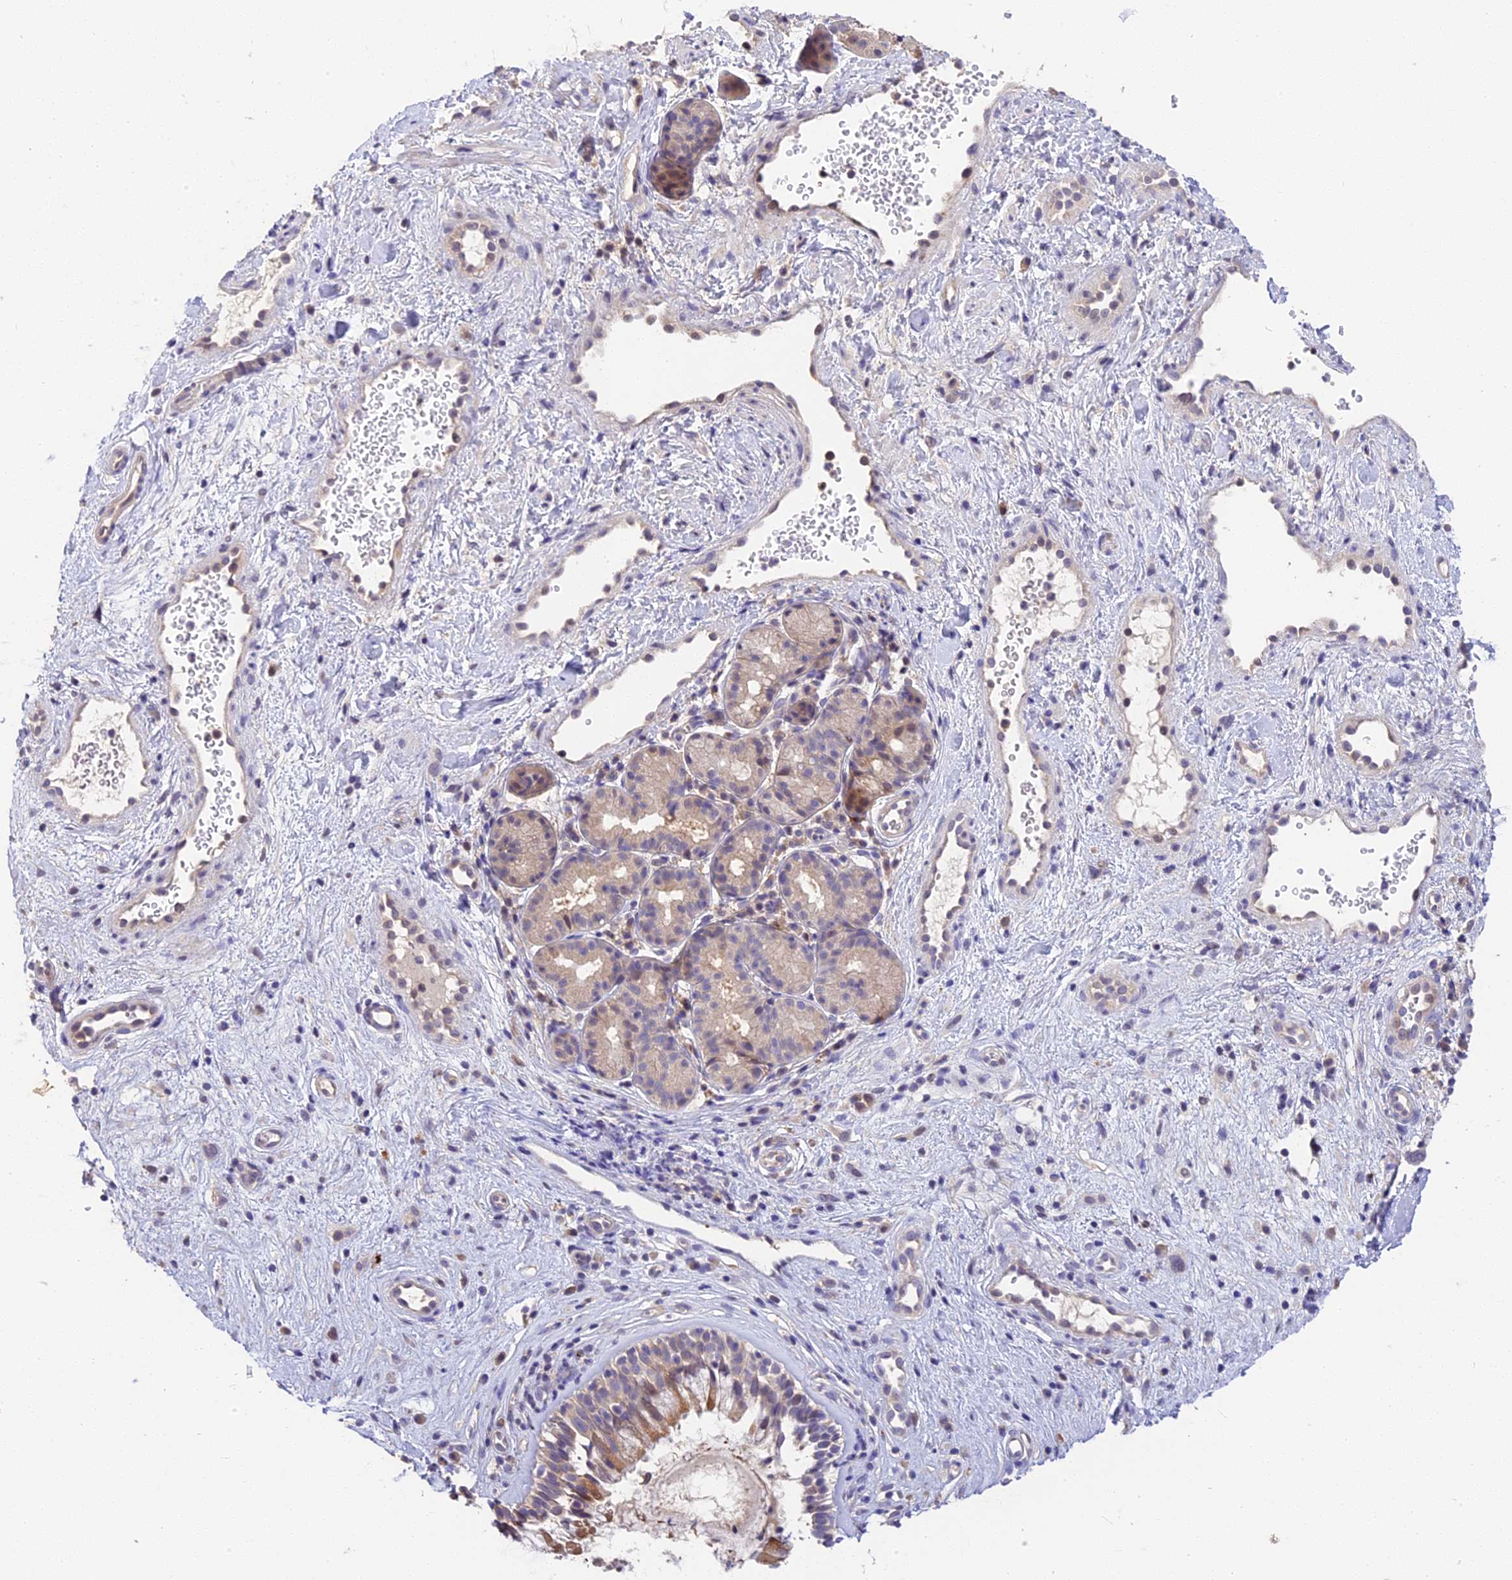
{"staining": {"intensity": "moderate", "quantity": ">75%", "location": "cytoplasmic/membranous"}, "tissue": "nasopharynx", "cell_type": "Respiratory epithelial cells", "image_type": "normal", "snomed": [{"axis": "morphology", "description": "Normal tissue, NOS"}, {"axis": "topography", "description": "Nasopharynx"}], "caption": "Immunohistochemistry (DAB (3,3'-diaminobenzidine)) staining of normal human nasopharynx shows moderate cytoplasmic/membranous protein staining in approximately >75% of respiratory epithelial cells. (IHC, brightfield microscopy, high magnification).", "gene": "BSCL2", "patient": {"sex": "male", "age": 32}}